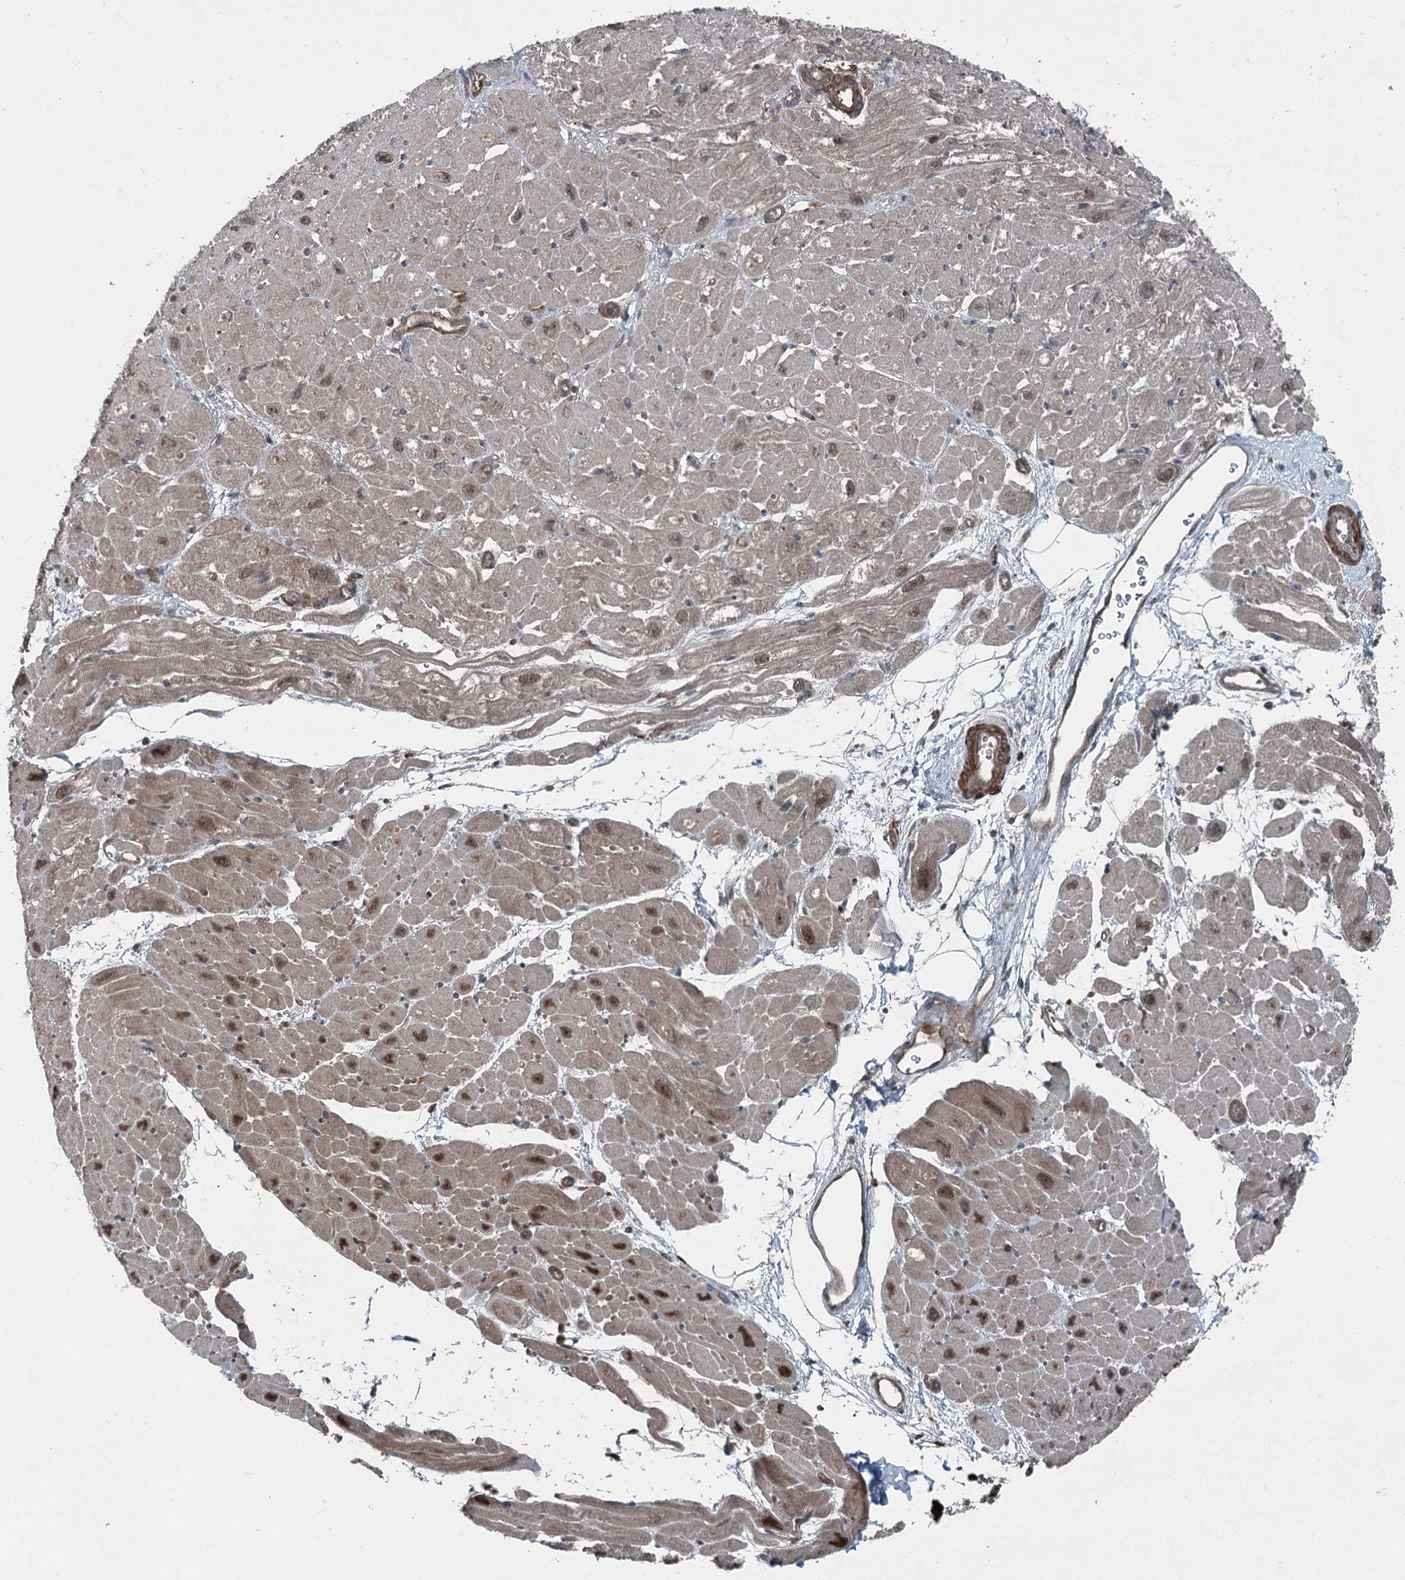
{"staining": {"intensity": "moderate", "quantity": ">75%", "location": "cytoplasmic/membranous,nuclear"}, "tissue": "heart muscle", "cell_type": "Cardiomyocytes", "image_type": "normal", "snomed": [{"axis": "morphology", "description": "Normal tissue, NOS"}, {"axis": "topography", "description": "Heart"}], "caption": "IHC micrograph of benign heart muscle: human heart muscle stained using immunohistochemistry demonstrates medium levels of moderate protein expression localized specifically in the cytoplasmic/membranous,nuclear of cardiomyocytes, appearing as a cytoplasmic/membranous,nuclear brown color.", "gene": "BORCS7", "patient": {"sex": "male", "age": 50}}